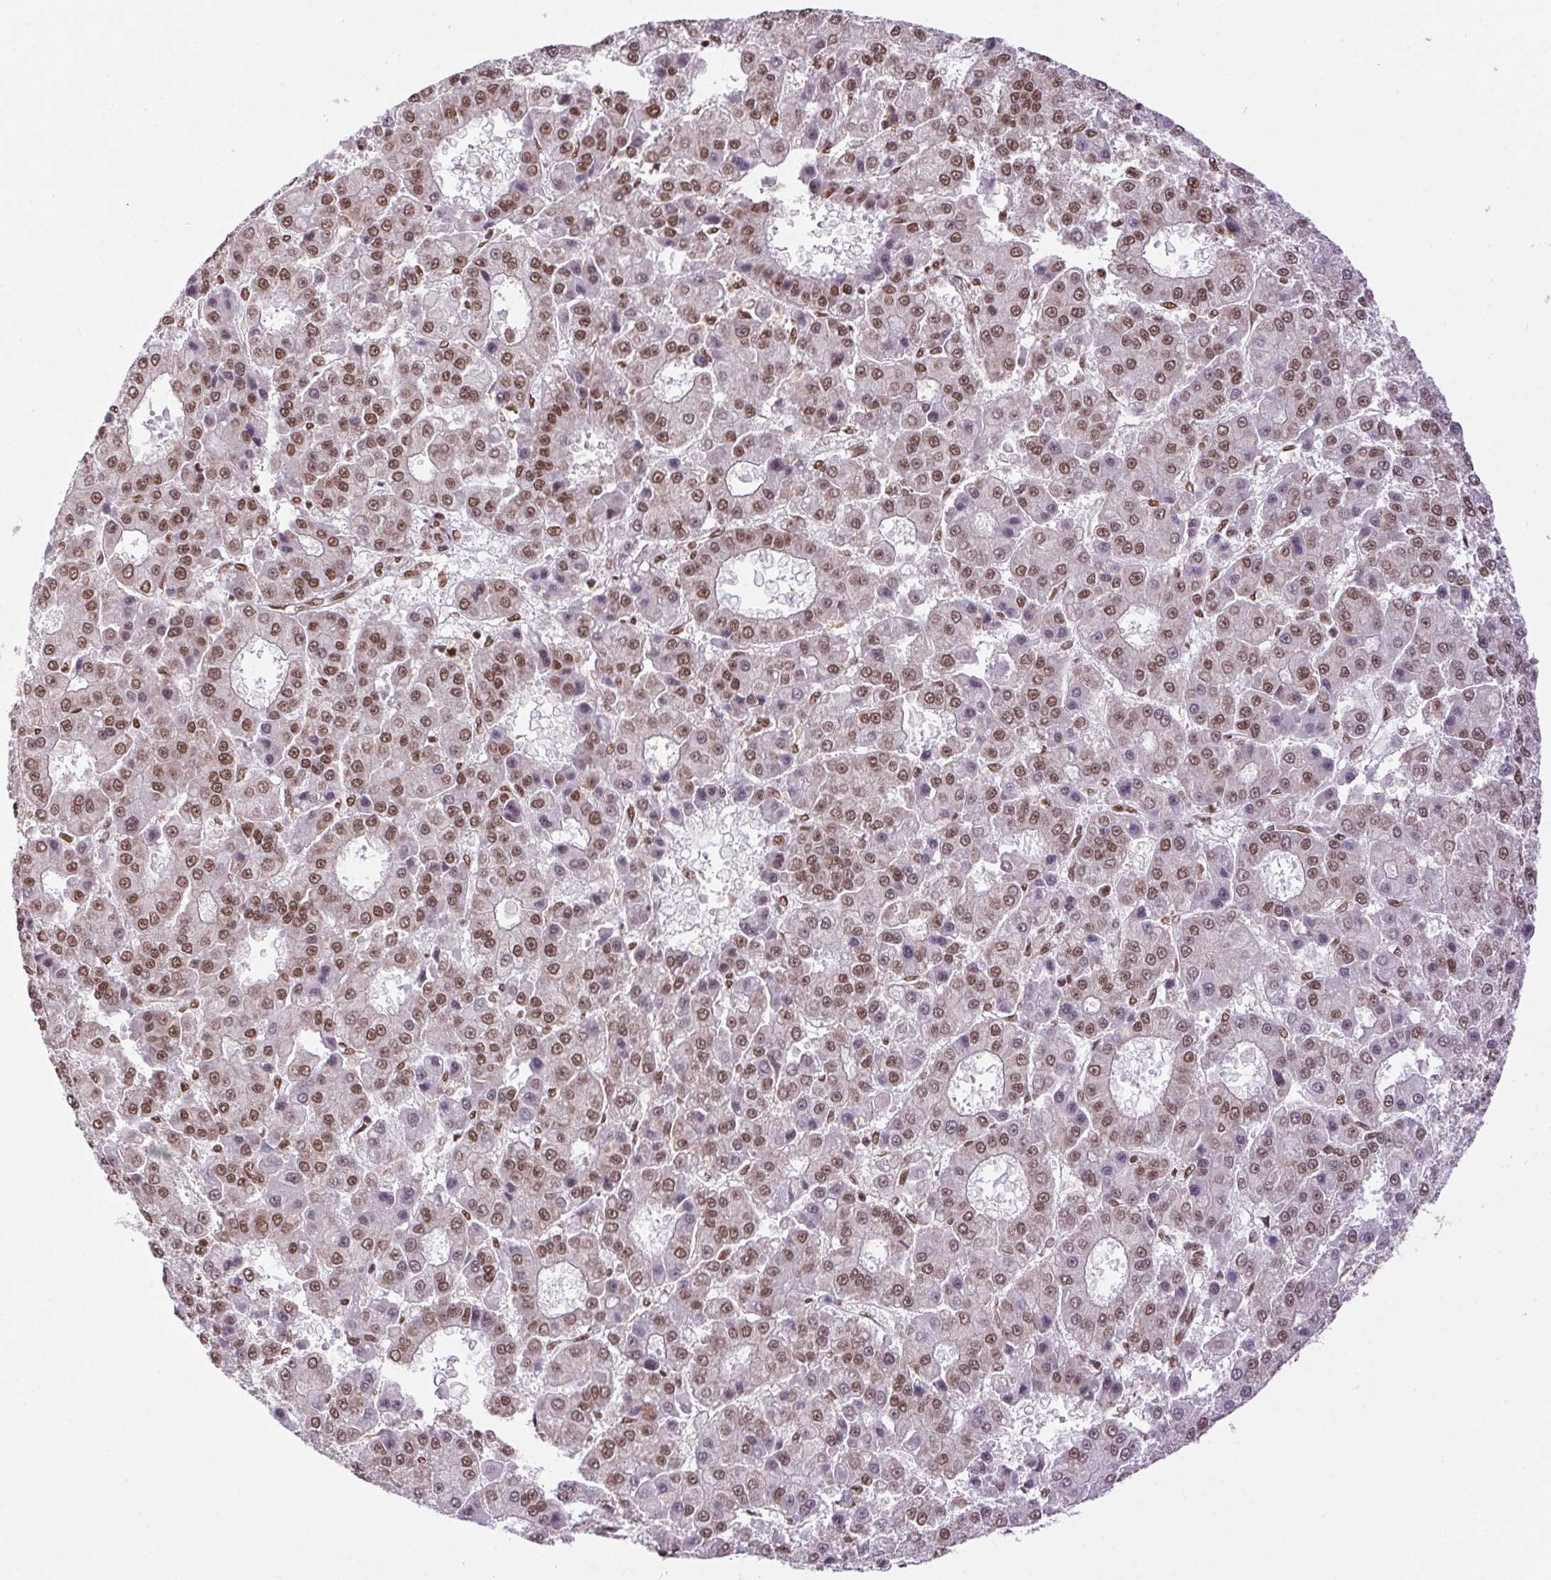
{"staining": {"intensity": "moderate", "quantity": ">75%", "location": "nuclear"}, "tissue": "liver cancer", "cell_type": "Tumor cells", "image_type": "cancer", "snomed": [{"axis": "morphology", "description": "Carcinoma, Hepatocellular, NOS"}, {"axis": "topography", "description": "Liver"}], "caption": "Protein expression analysis of hepatocellular carcinoma (liver) exhibits moderate nuclear staining in approximately >75% of tumor cells. (Stains: DAB in brown, nuclei in blue, Microscopy: brightfield microscopy at high magnification).", "gene": "ZNF207", "patient": {"sex": "male", "age": 70}}